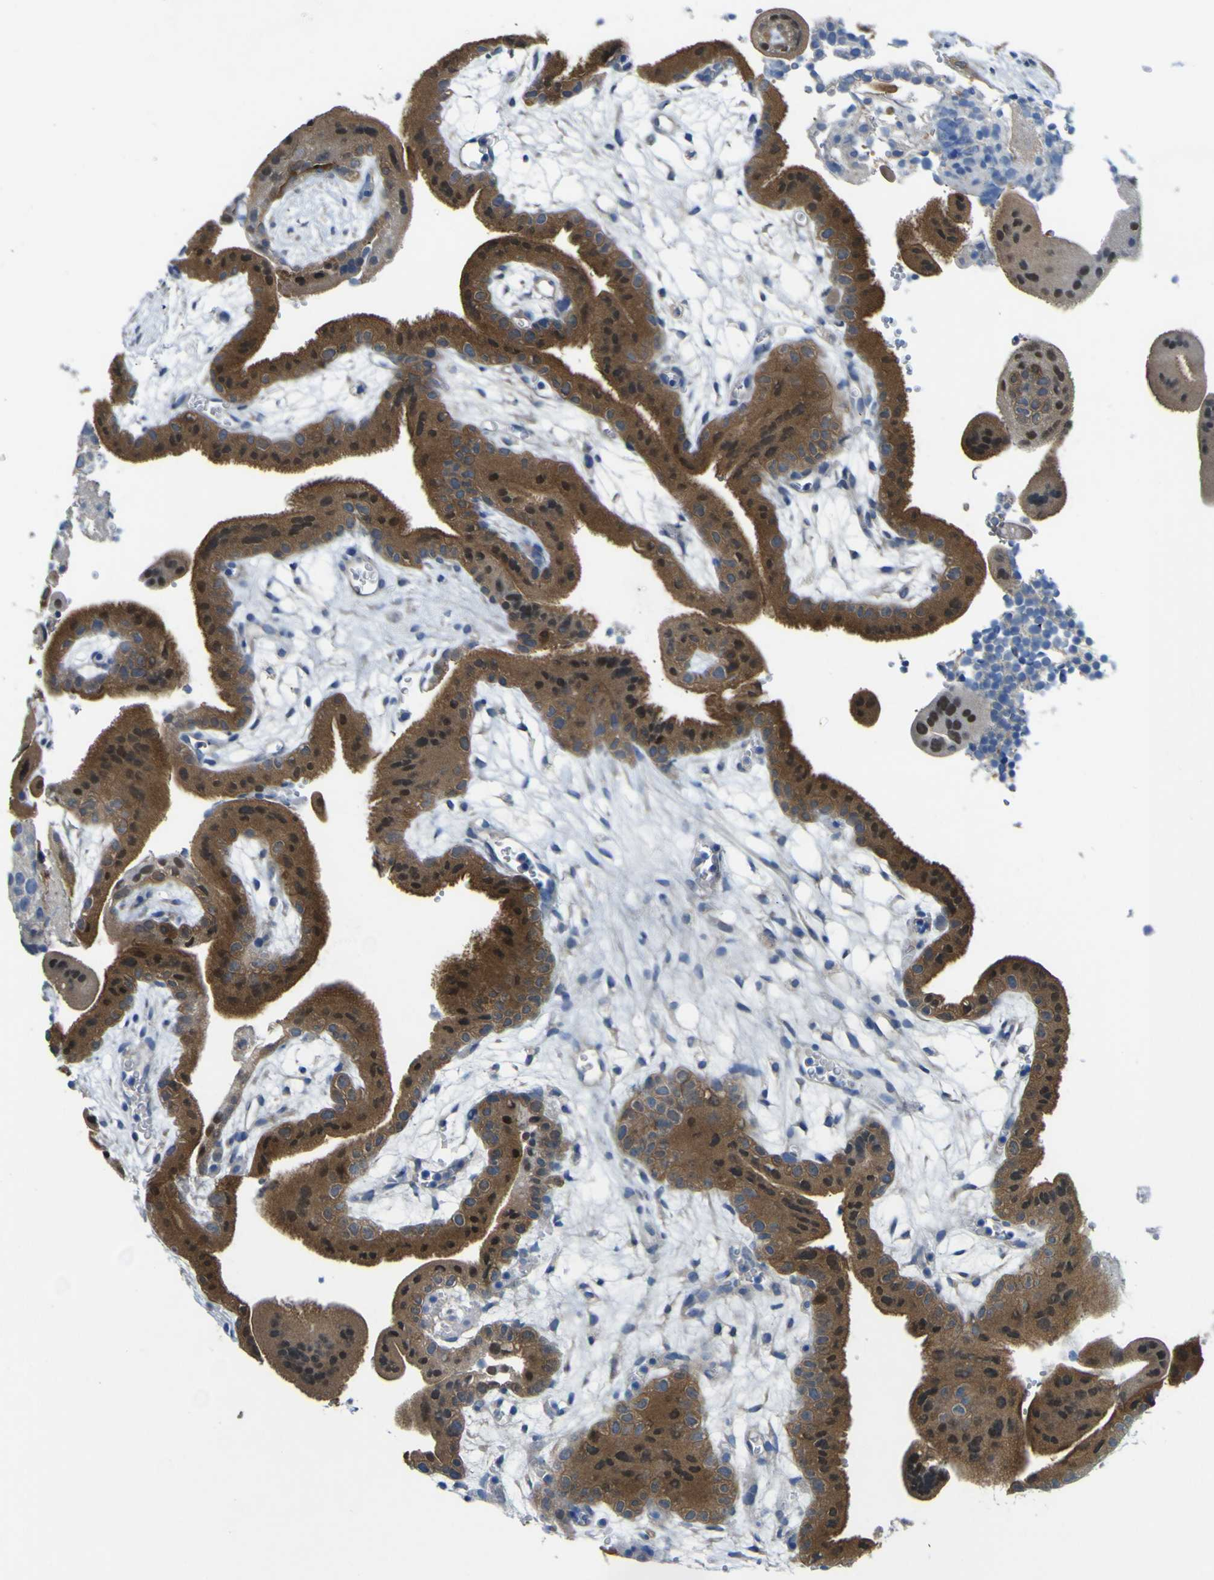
{"staining": {"intensity": "moderate", "quantity": ">75%", "location": "cytoplasmic/membranous"}, "tissue": "placenta", "cell_type": "Decidual cells", "image_type": "normal", "snomed": [{"axis": "morphology", "description": "Normal tissue, NOS"}, {"axis": "topography", "description": "Placenta"}], "caption": "IHC image of unremarkable placenta stained for a protein (brown), which shows medium levels of moderate cytoplasmic/membranous expression in about >75% of decidual cells.", "gene": "EML2", "patient": {"sex": "female", "age": 18}}